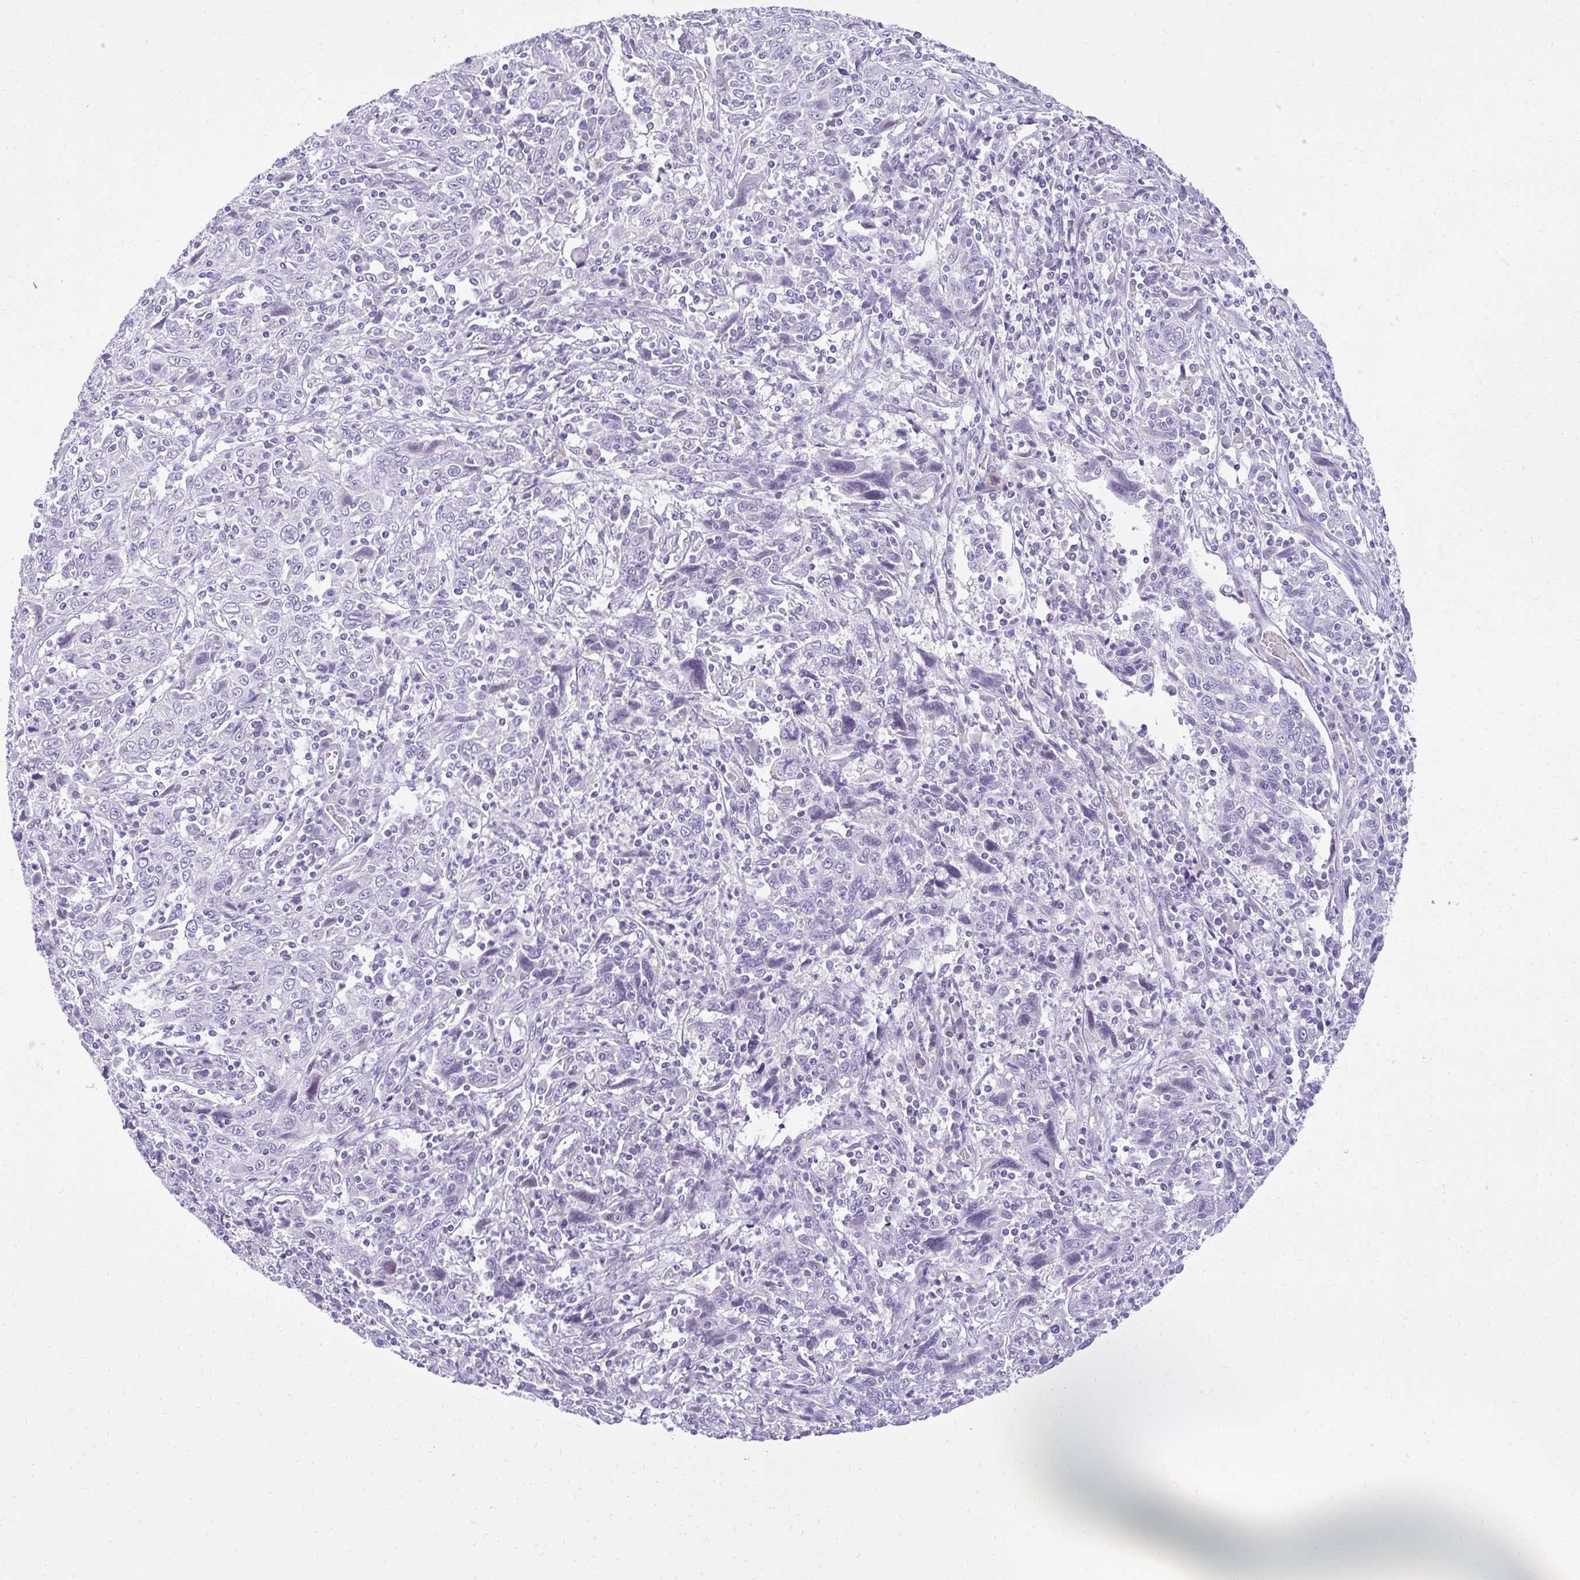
{"staining": {"intensity": "negative", "quantity": "none", "location": "none"}, "tissue": "cervical cancer", "cell_type": "Tumor cells", "image_type": "cancer", "snomed": [{"axis": "morphology", "description": "Squamous cell carcinoma, NOS"}, {"axis": "topography", "description": "Cervix"}], "caption": "A histopathology image of cervical squamous cell carcinoma stained for a protein exhibits no brown staining in tumor cells.", "gene": "PRAP1", "patient": {"sex": "female", "age": 46}}